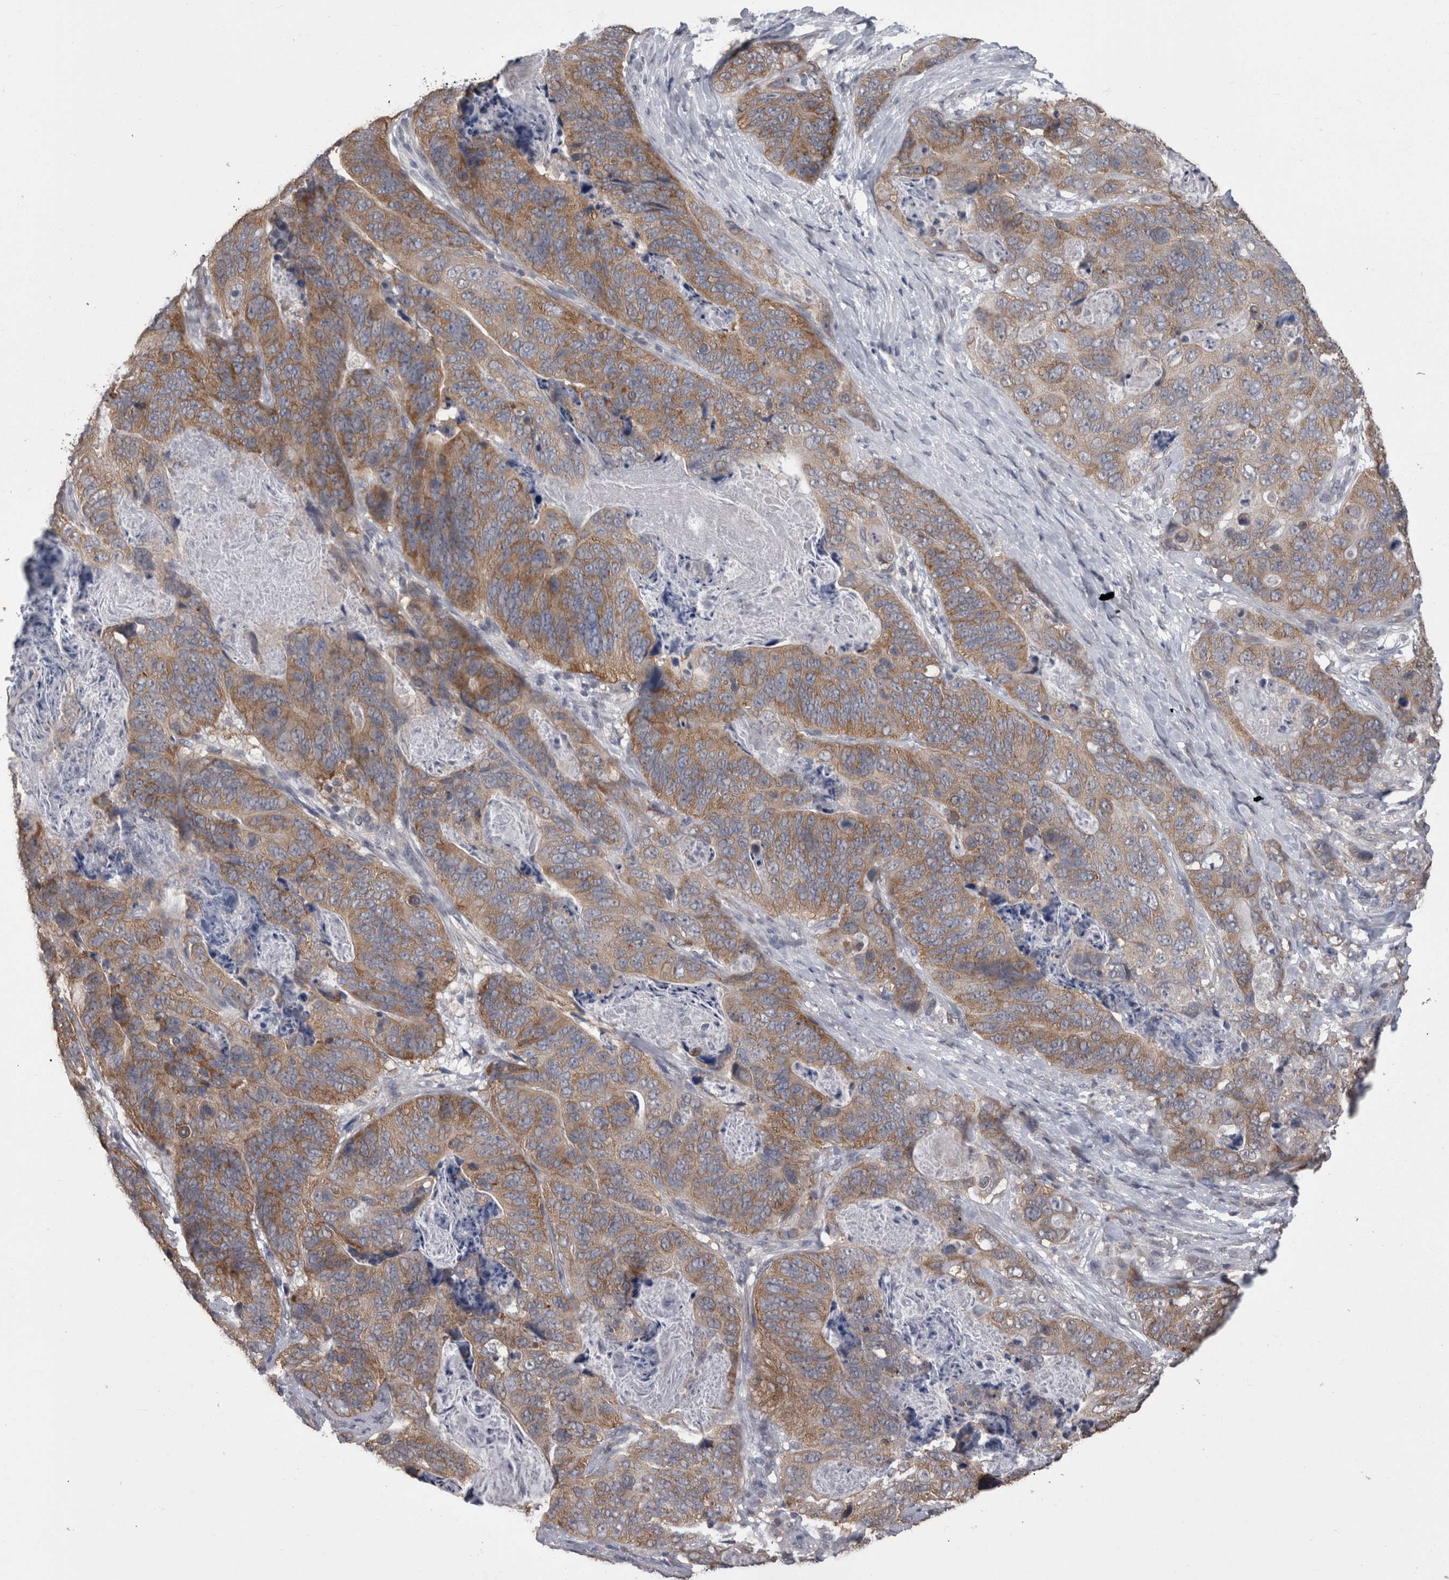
{"staining": {"intensity": "moderate", "quantity": ">75%", "location": "cytoplasmic/membranous"}, "tissue": "stomach cancer", "cell_type": "Tumor cells", "image_type": "cancer", "snomed": [{"axis": "morphology", "description": "Normal tissue, NOS"}, {"axis": "morphology", "description": "Adenocarcinoma, NOS"}, {"axis": "topography", "description": "Stomach"}], "caption": "Protein staining of adenocarcinoma (stomach) tissue exhibits moderate cytoplasmic/membranous positivity in approximately >75% of tumor cells. The protein is shown in brown color, while the nuclei are stained blue.", "gene": "DDX6", "patient": {"sex": "female", "age": 89}}